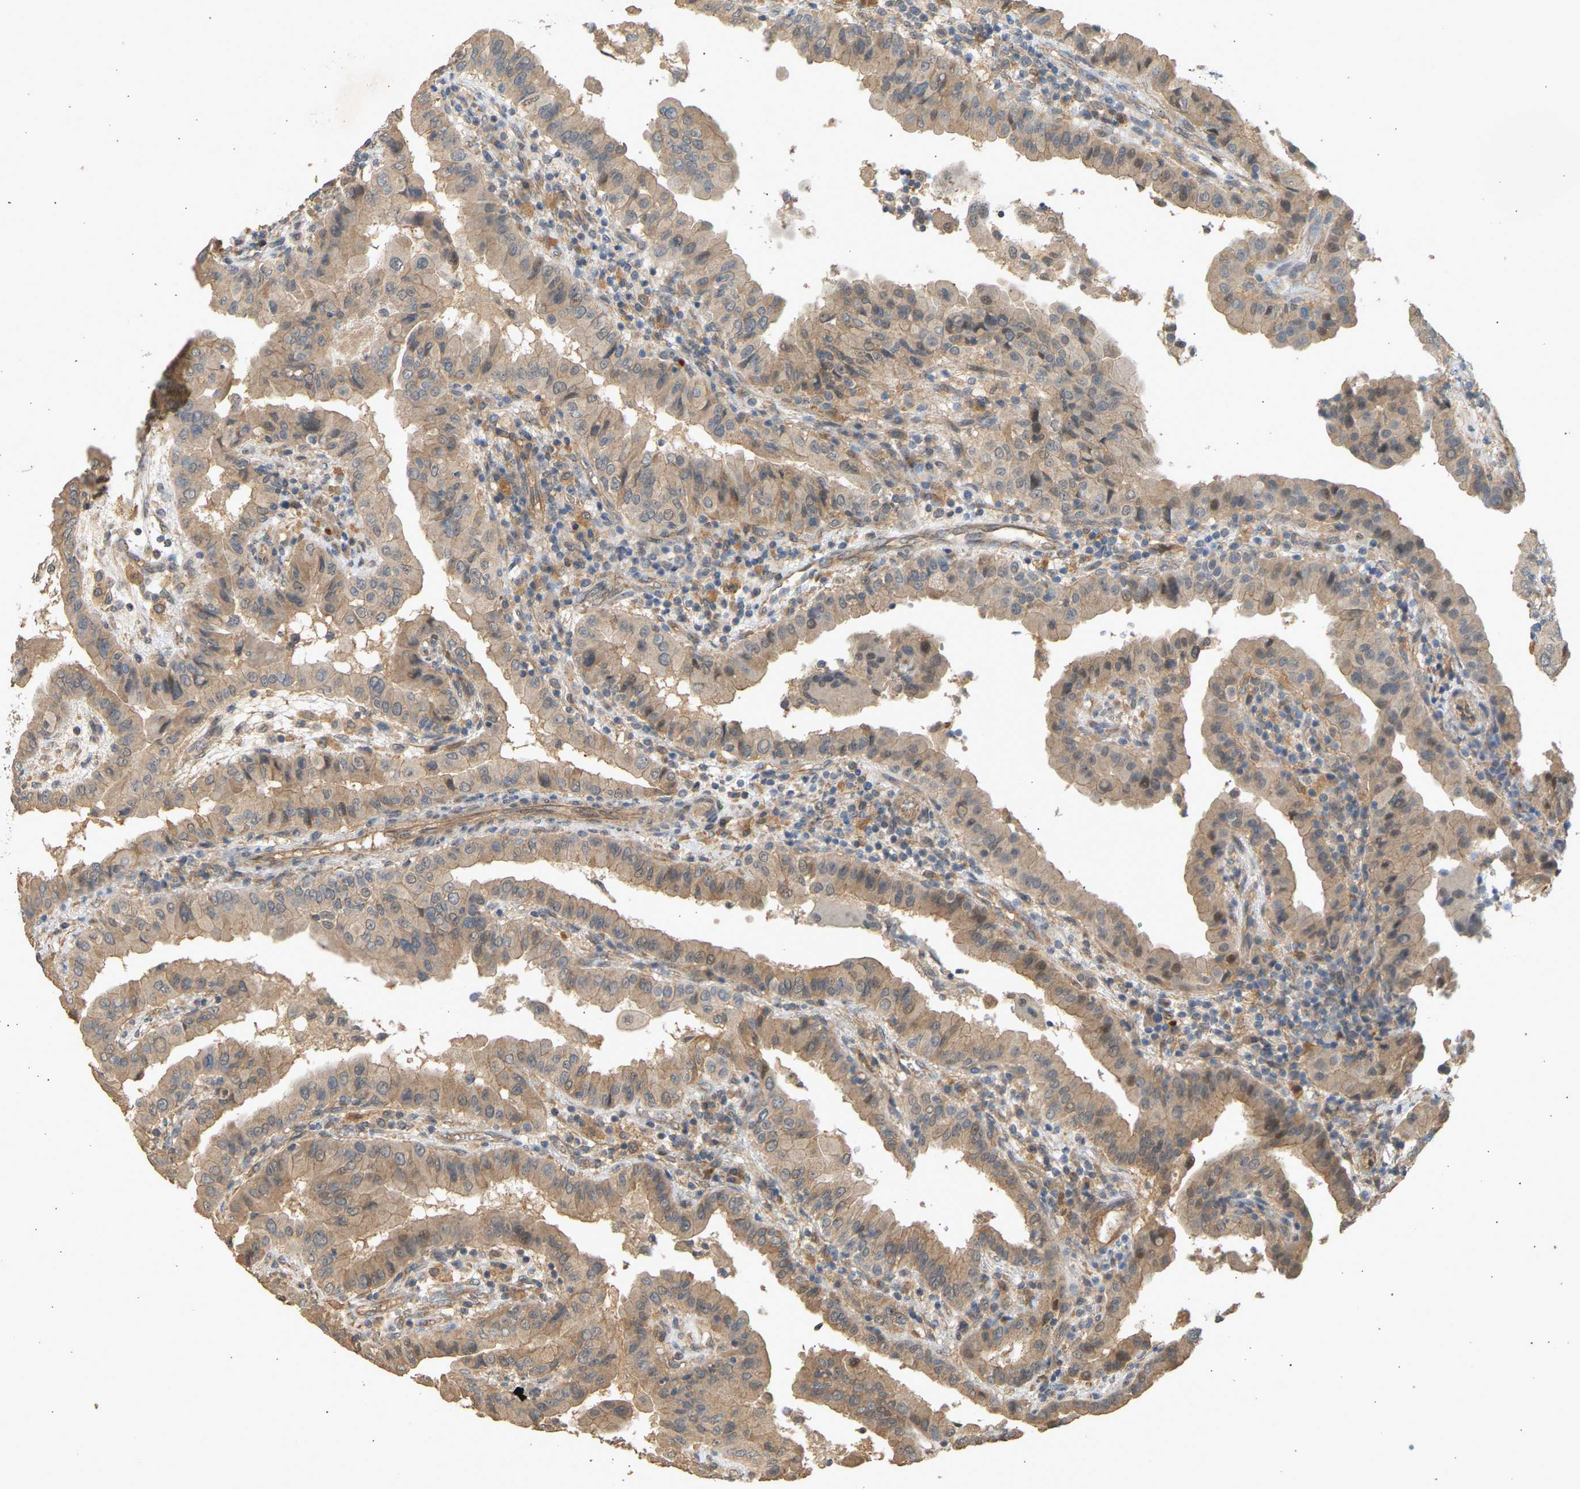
{"staining": {"intensity": "weak", "quantity": ">75%", "location": "cytoplasmic/membranous"}, "tissue": "thyroid cancer", "cell_type": "Tumor cells", "image_type": "cancer", "snomed": [{"axis": "morphology", "description": "Papillary adenocarcinoma, NOS"}, {"axis": "topography", "description": "Thyroid gland"}], "caption": "Thyroid papillary adenocarcinoma stained for a protein reveals weak cytoplasmic/membranous positivity in tumor cells.", "gene": "RGL1", "patient": {"sex": "male", "age": 33}}